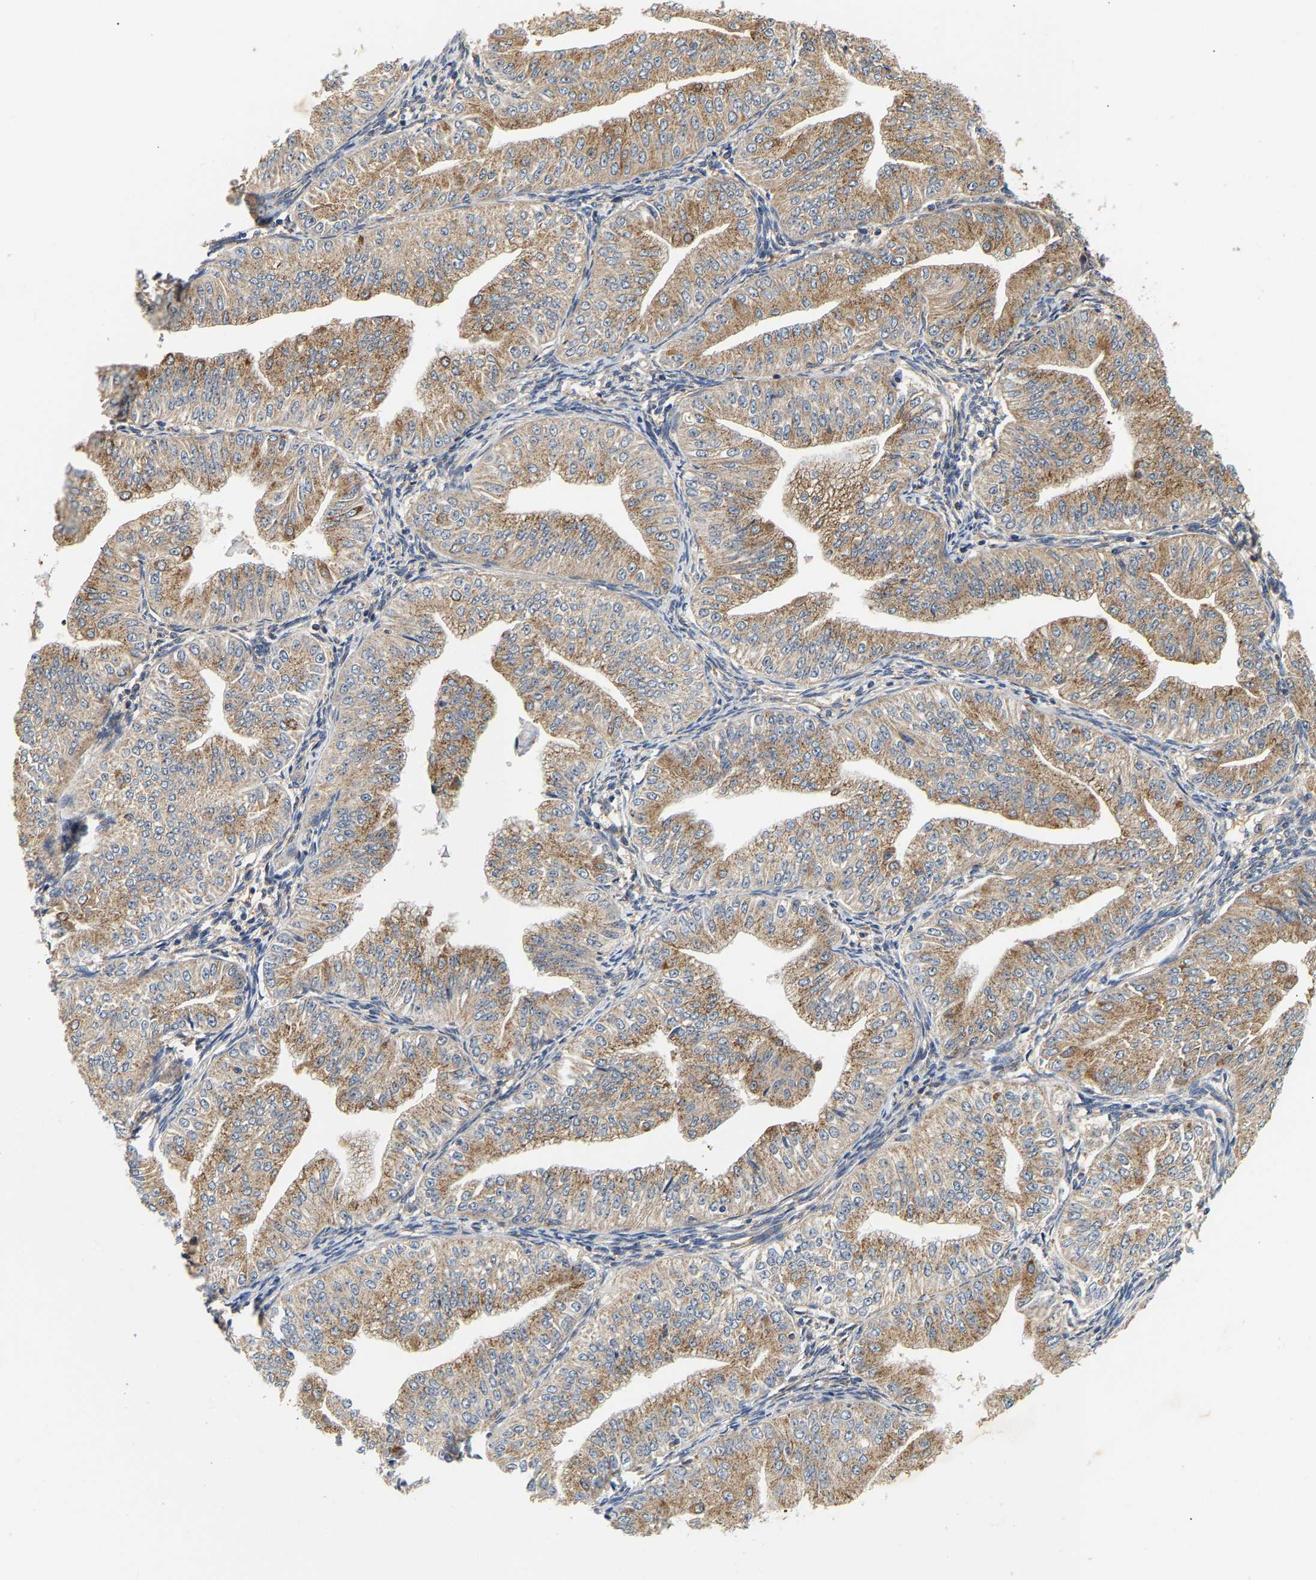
{"staining": {"intensity": "moderate", "quantity": ">75%", "location": "cytoplasmic/membranous"}, "tissue": "endometrial cancer", "cell_type": "Tumor cells", "image_type": "cancer", "snomed": [{"axis": "morphology", "description": "Normal tissue, NOS"}, {"axis": "morphology", "description": "Adenocarcinoma, NOS"}, {"axis": "topography", "description": "Endometrium"}], "caption": "The histopathology image demonstrates staining of adenocarcinoma (endometrial), revealing moderate cytoplasmic/membranous protein positivity (brown color) within tumor cells.", "gene": "PPID", "patient": {"sex": "female", "age": 53}}